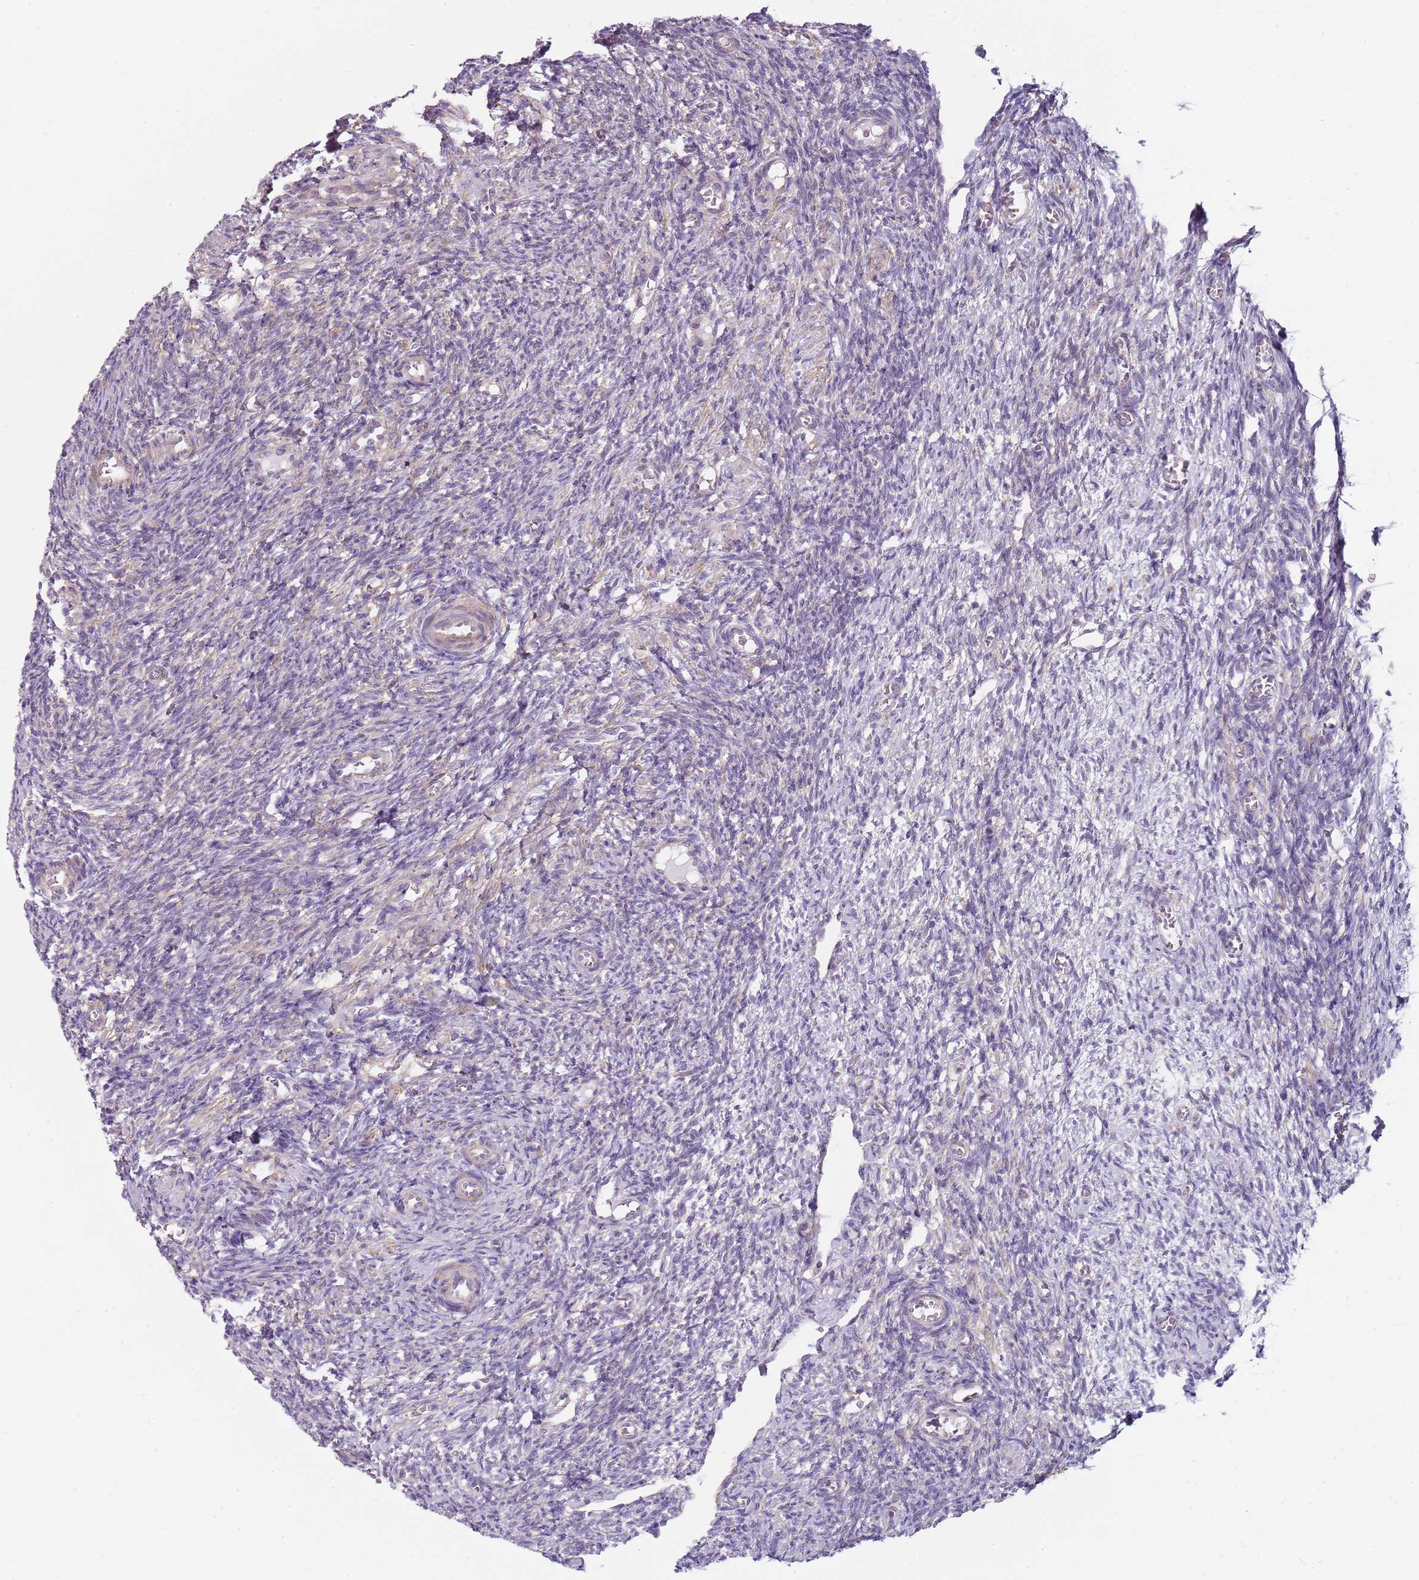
{"staining": {"intensity": "negative", "quantity": "none", "location": "none"}, "tissue": "ovary", "cell_type": "Ovarian stroma cells", "image_type": "normal", "snomed": [{"axis": "morphology", "description": "Normal tissue, NOS"}, {"axis": "topography", "description": "Ovary"}], "caption": "The histopathology image shows no significant staining in ovarian stroma cells of ovary.", "gene": "SLC26A6", "patient": {"sex": "female", "age": 27}}